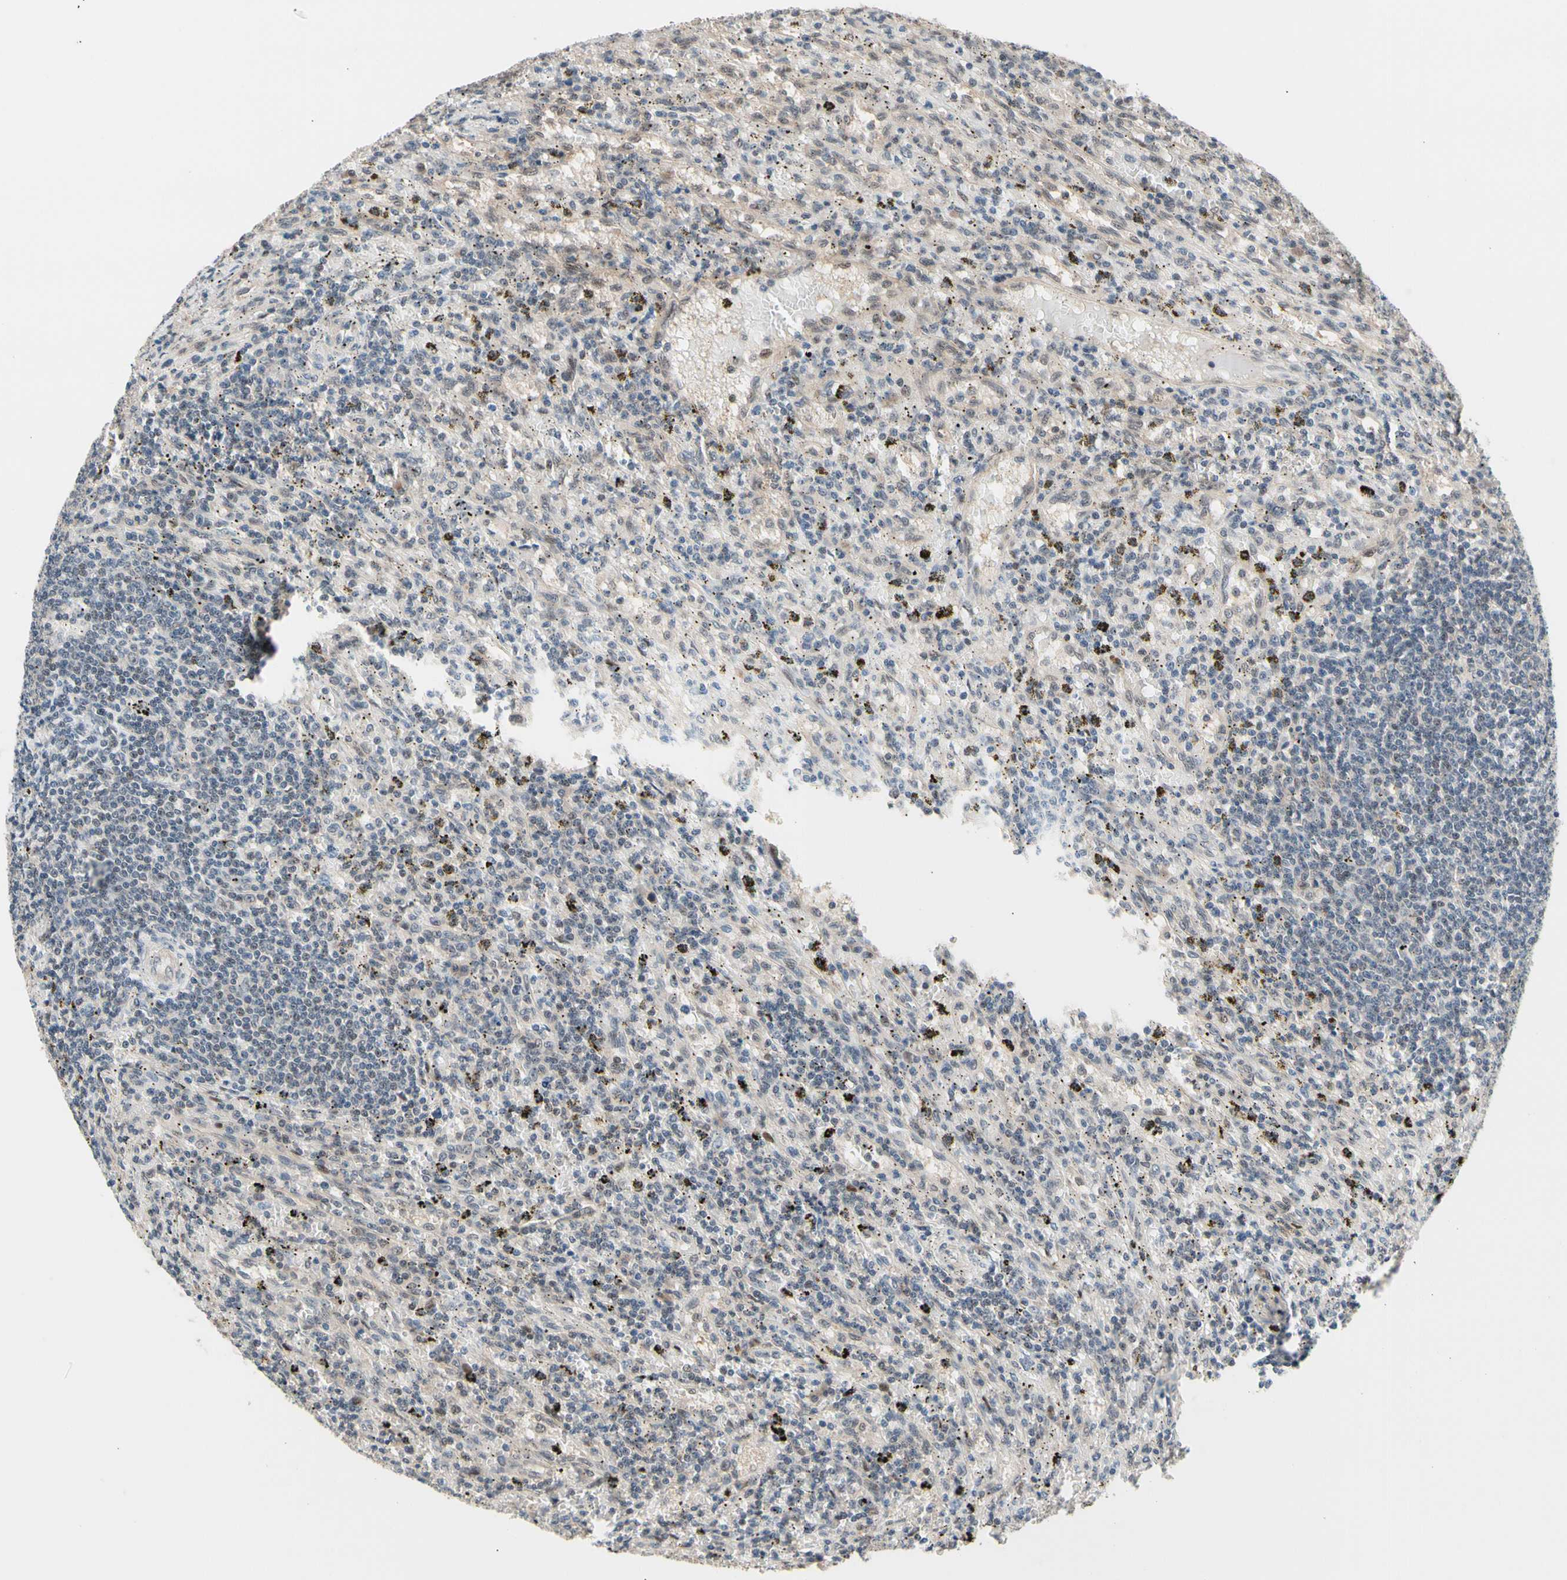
{"staining": {"intensity": "moderate", "quantity": "<25%", "location": "cytoplasmic/membranous"}, "tissue": "lymphoma", "cell_type": "Tumor cells", "image_type": "cancer", "snomed": [{"axis": "morphology", "description": "Malignant lymphoma, non-Hodgkin's type, Low grade"}, {"axis": "topography", "description": "Spleen"}], "caption": "IHC photomicrograph of neoplastic tissue: human malignant lymphoma, non-Hodgkin's type (low-grade) stained using immunohistochemistry displays low levels of moderate protein expression localized specifically in the cytoplasmic/membranous of tumor cells, appearing as a cytoplasmic/membranous brown color.", "gene": "NGEF", "patient": {"sex": "male", "age": 76}}